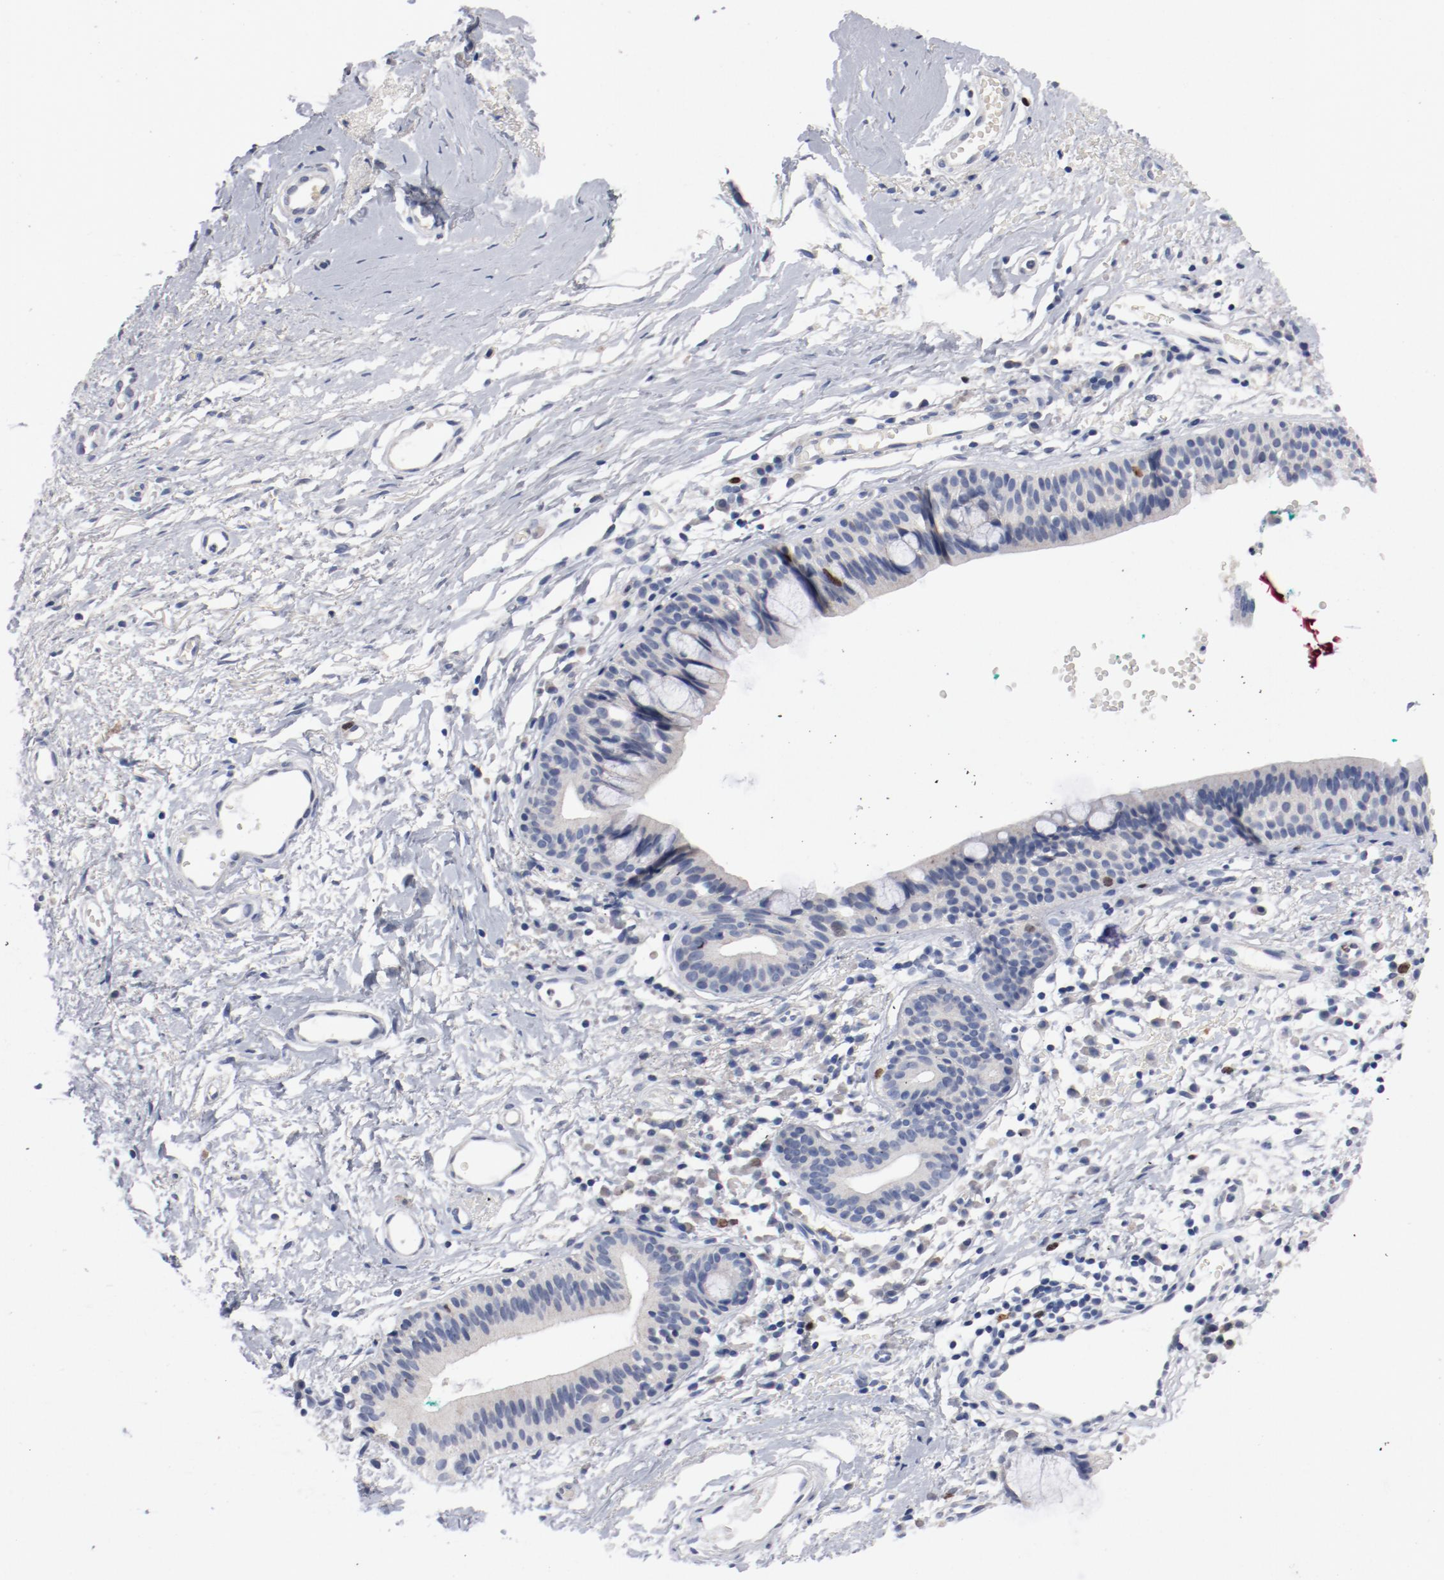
{"staining": {"intensity": "negative", "quantity": "none", "location": "none"}, "tissue": "nasopharynx", "cell_type": "Respiratory epithelial cells", "image_type": "normal", "snomed": [{"axis": "morphology", "description": "Normal tissue, NOS"}, {"axis": "morphology", "description": "Basal cell carcinoma"}, {"axis": "topography", "description": "Cartilage tissue"}, {"axis": "topography", "description": "Nasopharynx"}, {"axis": "topography", "description": "Oral tissue"}], "caption": "Immunohistochemistry histopathology image of unremarkable nasopharynx stained for a protein (brown), which exhibits no positivity in respiratory epithelial cells. The staining was performed using DAB to visualize the protein expression in brown, while the nuclei were stained in blue with hematoxylin (Magnification: 20x).", "gene": "BIRC5", "patient": {"sex": "female", "age": 77}}